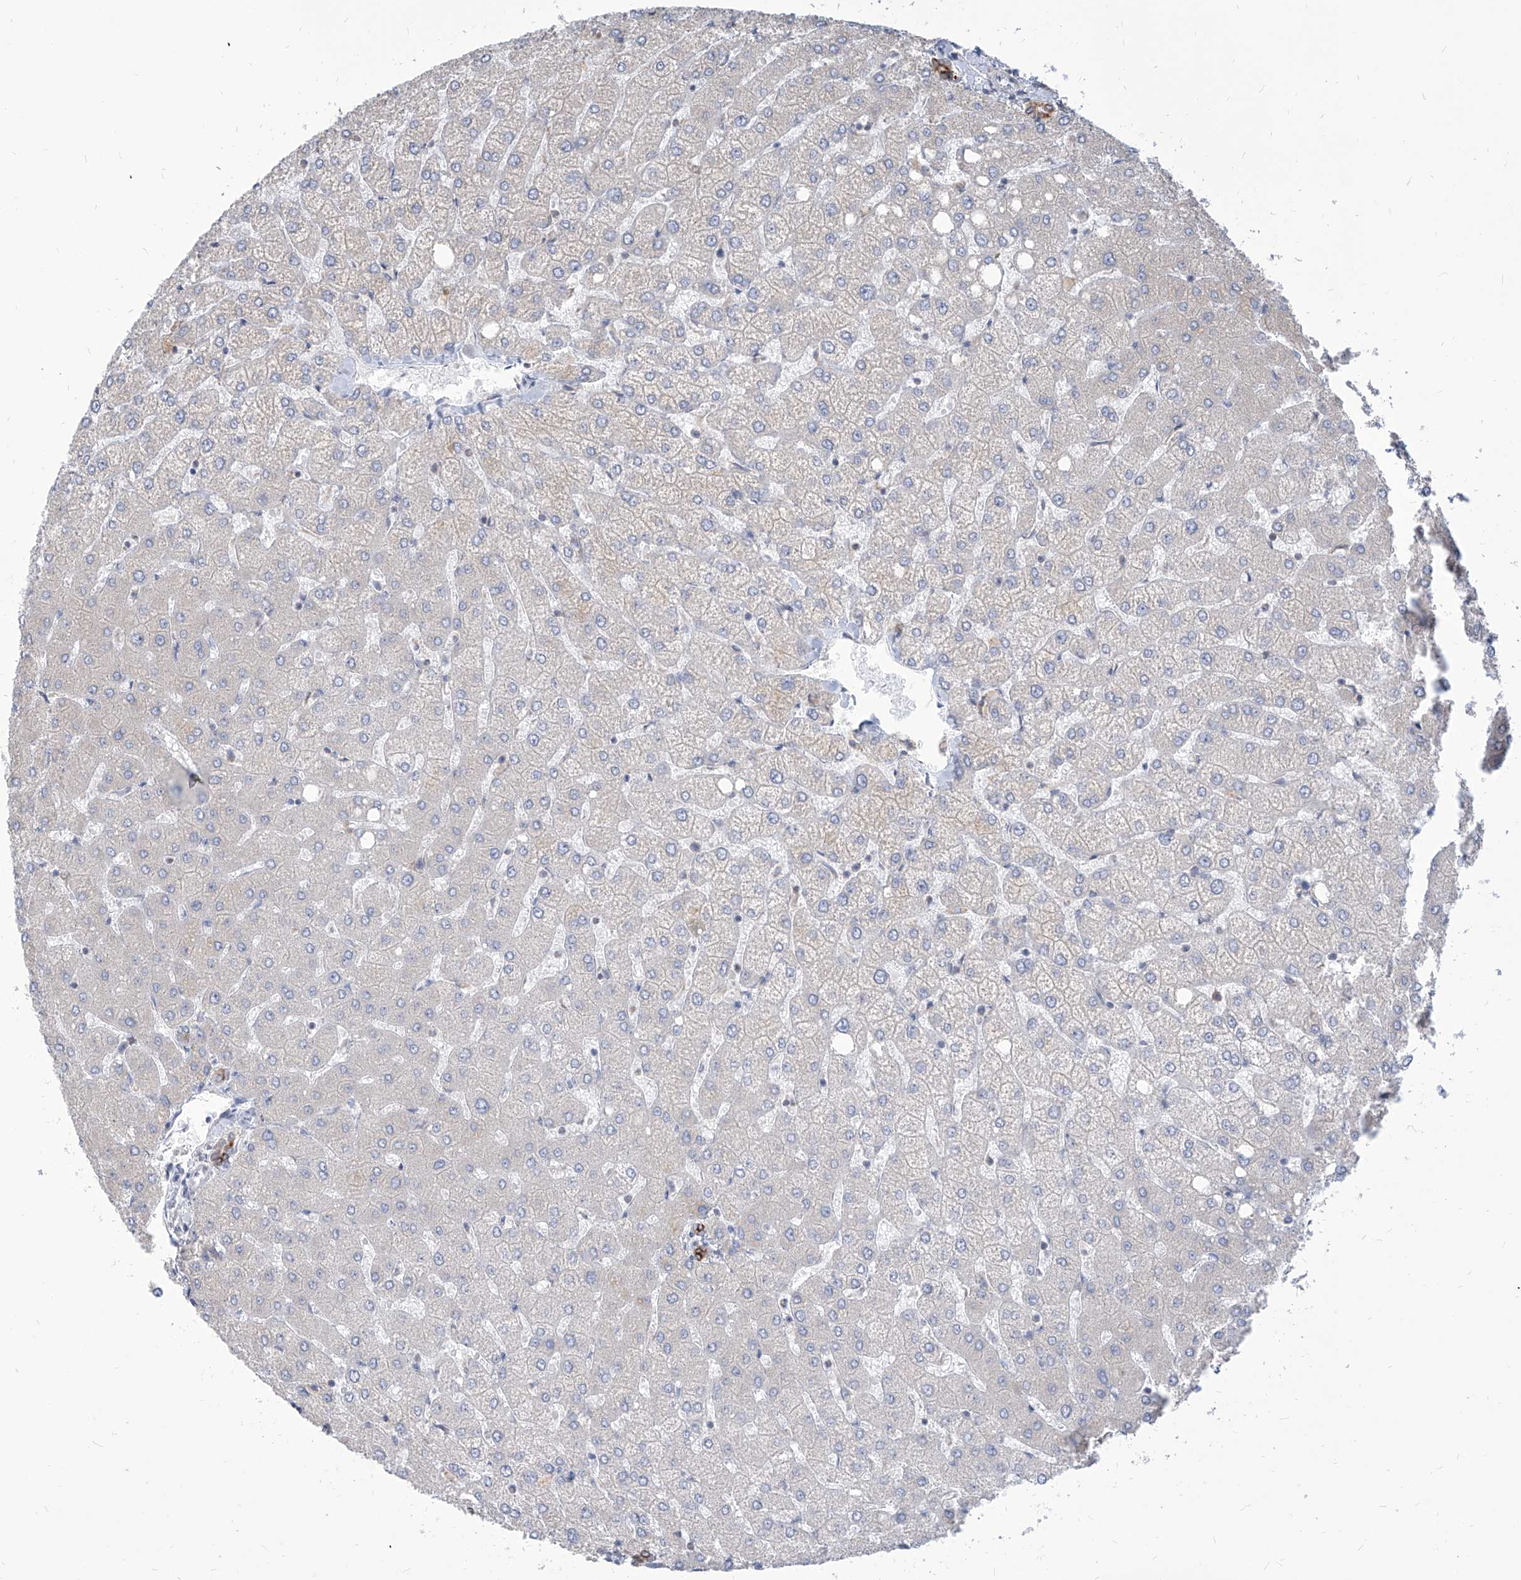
{"staining": {"intensity": "moderate", "quantity": ">75%", "location": "cytoplasmic/membranous"}, "tissue": "liver", "cell_type": "Cholangiocytes", "image_type": "normal", "snomed": [{"axis": "morphology", "description": "Normal tissue, NOS"}, {"axis": "topography", "description": "Liver"}], "caption": "About >75% of cholangiocytes in unremarkable human liver exhibit moderate cytoplasmic/membranous protein expression as visualized by brown immunohistochemical staining.", "gene": "FAM83B", "patient": {"sex": "female", "age": 54}}